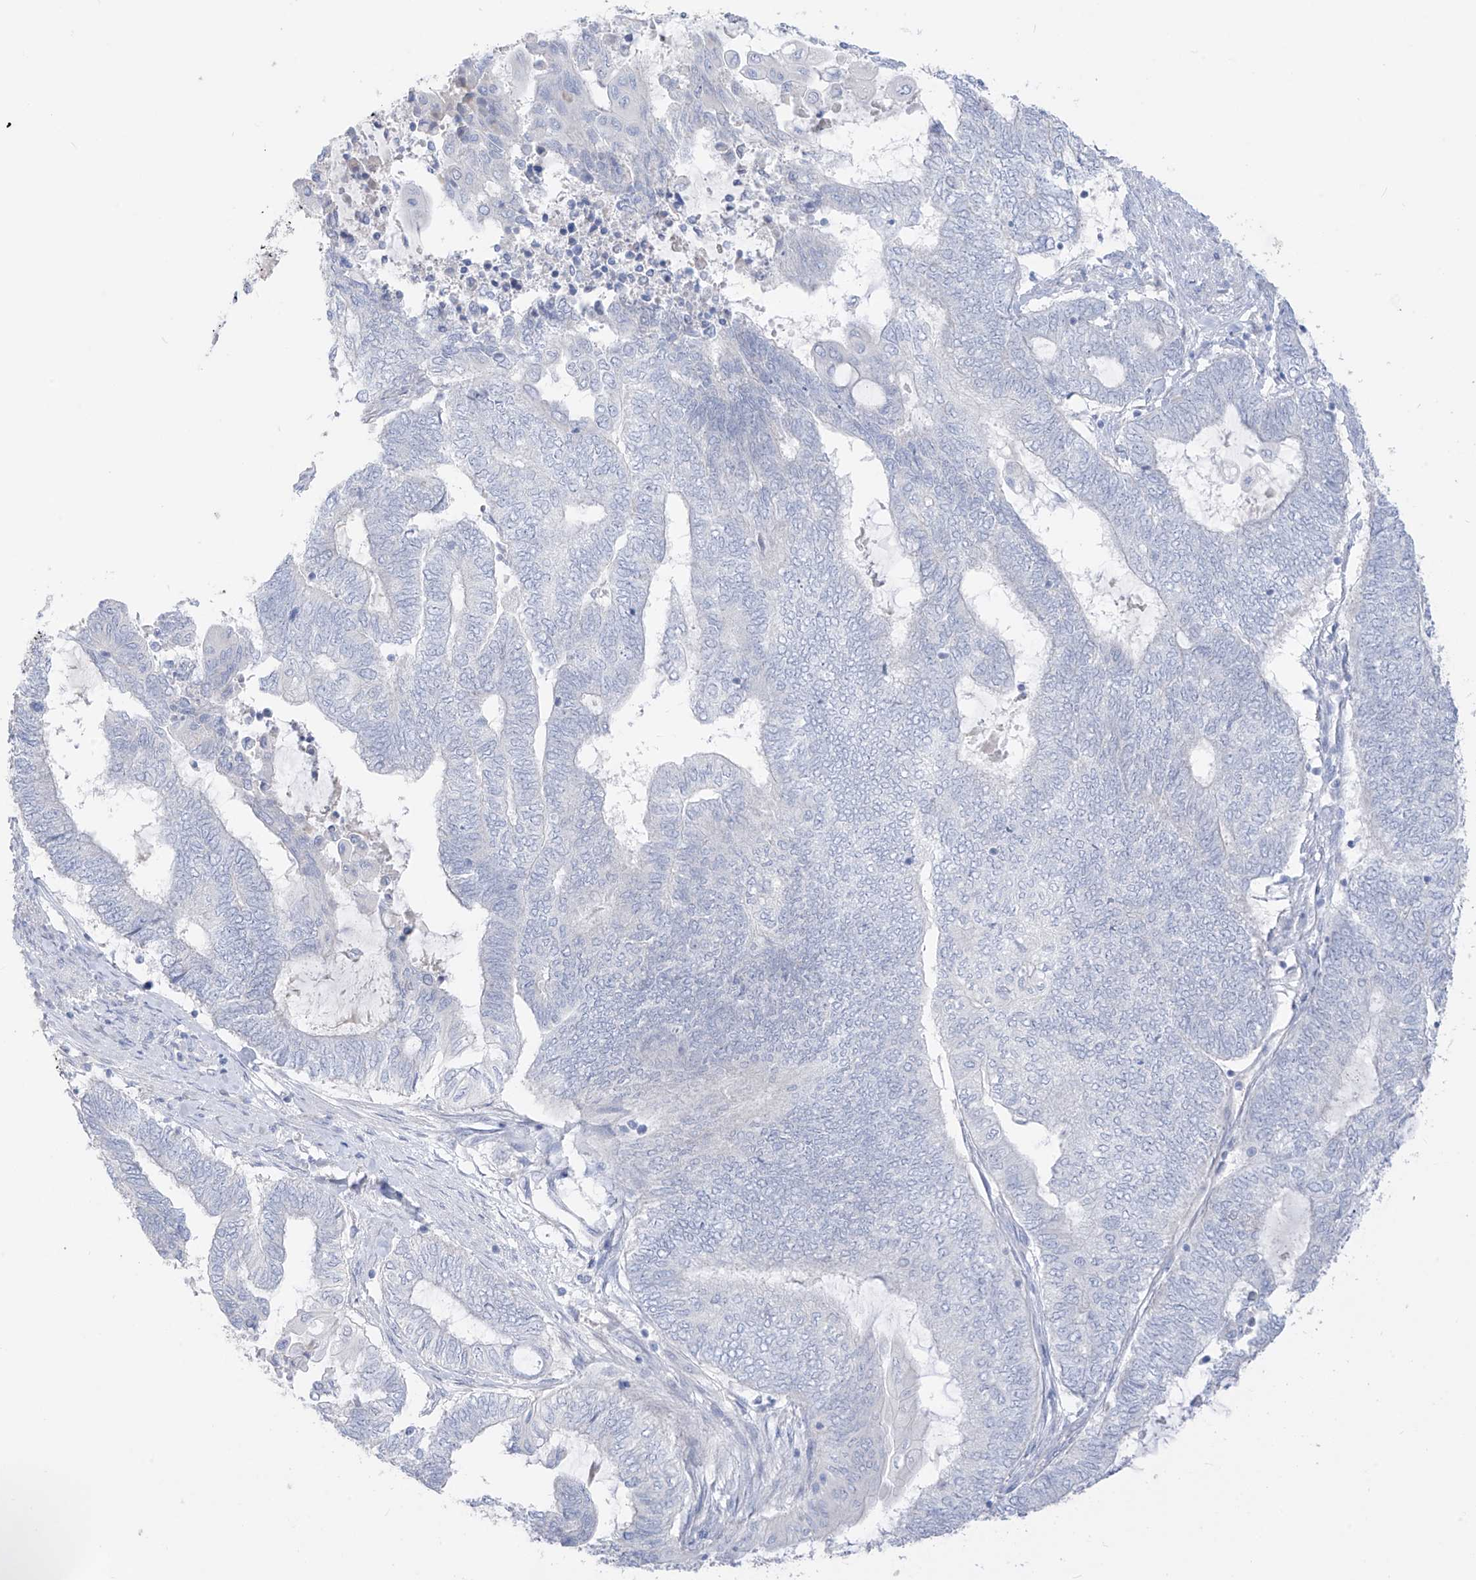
{"staining": {"intensity": "negative", "quantity": "none", "location": "none"}, "tissue": "endometrial cancer", "cell_type": "Tumor cells", "image_type": "cancer", "snomed": [{"axis": "morphology", "description": "Adenocarcinoma, NOS"}, {"axis": "topography", "description": "Uterus"}, {"axis": "topography", "description": "Endometrium"}], "caption": "There is no significant positivity in tumor cells of endometrial adenocarcinoma.", "gene": "ASPRV1", "patient": {"sex": "female", "age": 70}}